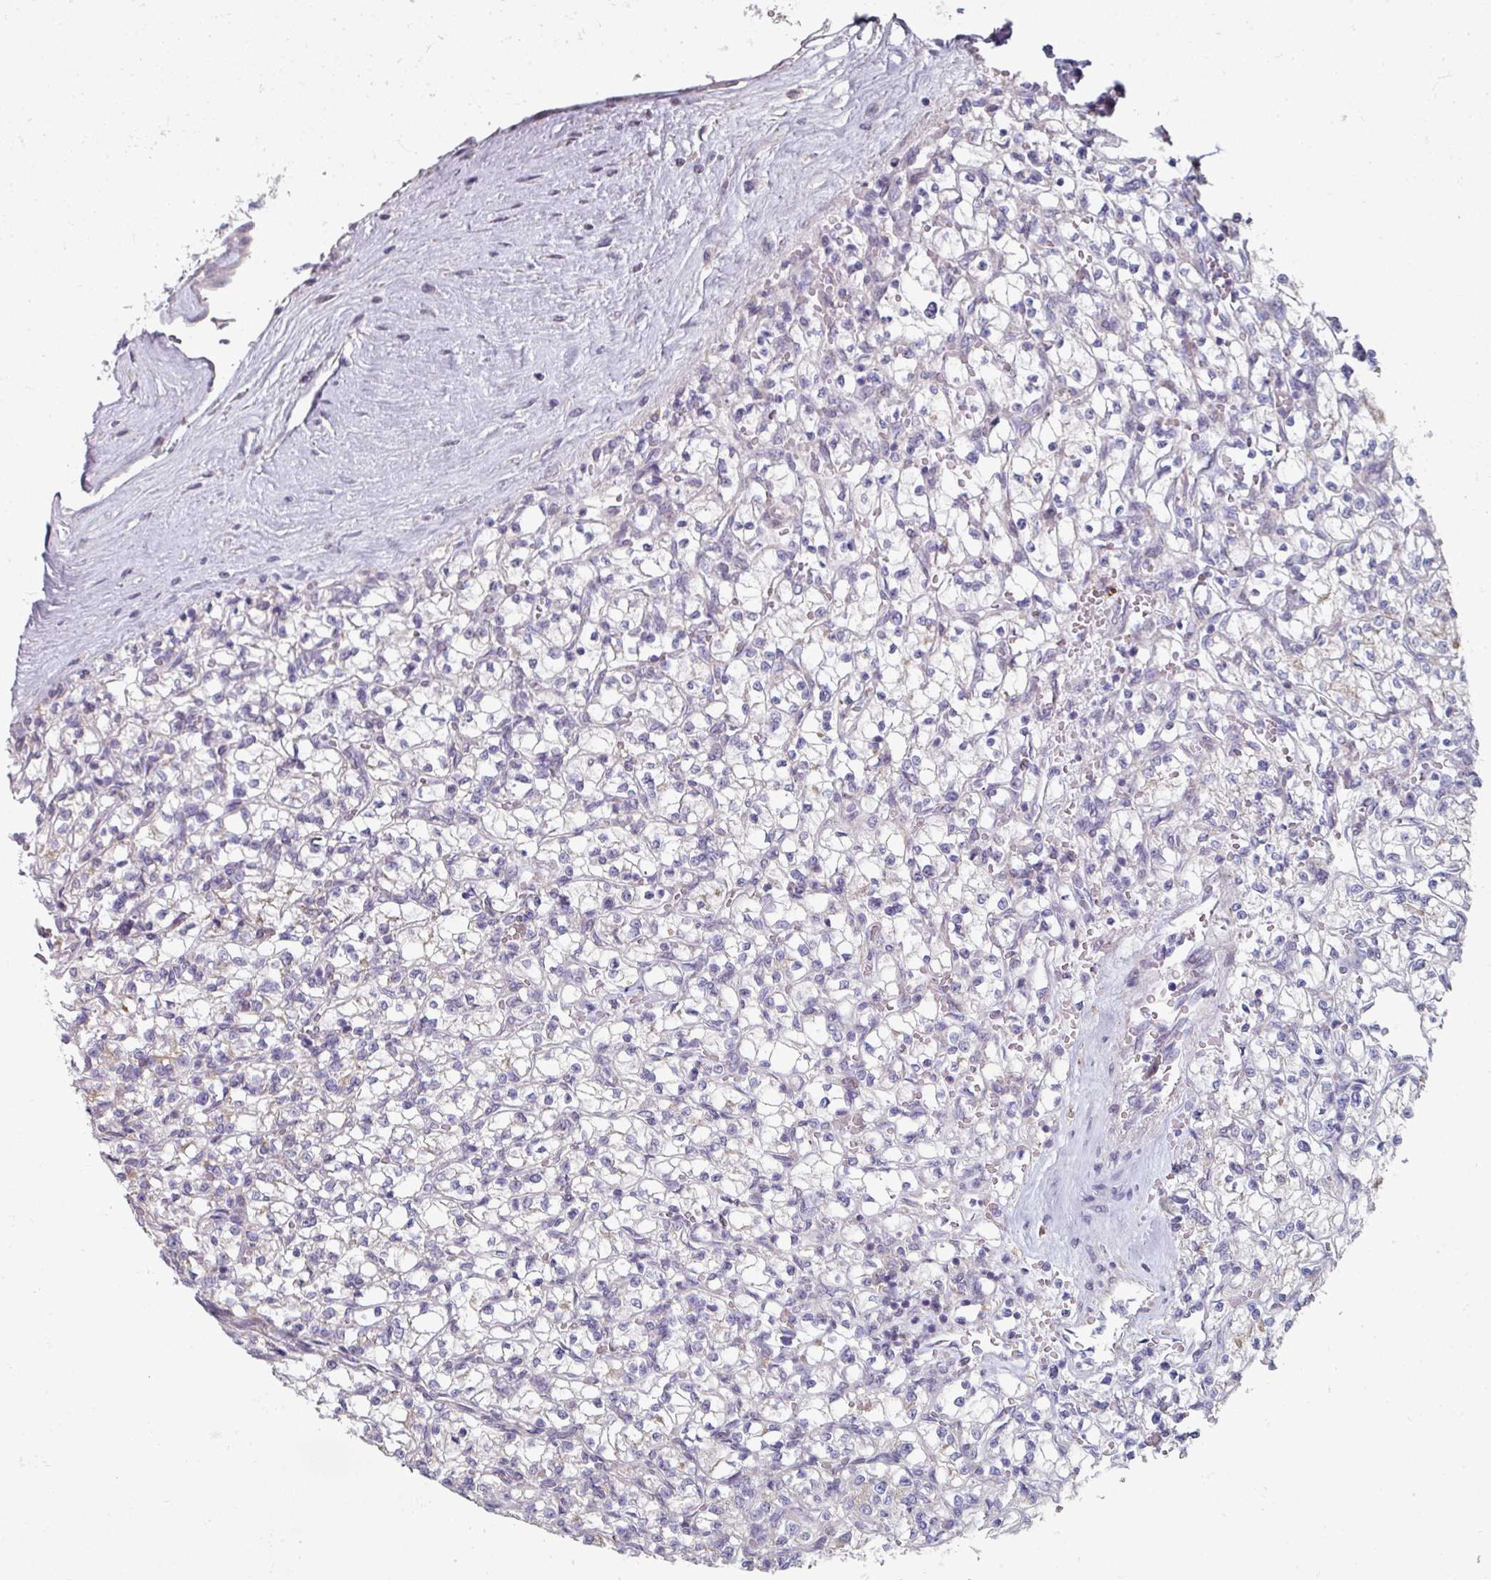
{"staining": {"intensity": "negative", "quantity": "none", "location": "none"}, "tissue": "renal cancer", "cell_type": "Tumor cells", "image_type": "cancer", "snomed": [{"axis": "morphology", "description": "Adenocarcinoma, NOS"}, {"axis": "topography", "description": "Kidney"}], "caption": "Human renal cancer (adenocarcinoma) stained for a protein using immunohistochemistry displays no expression in tumor cells.", "gene": "WSB2", "patient": {"sex": "female", "age": 64}}